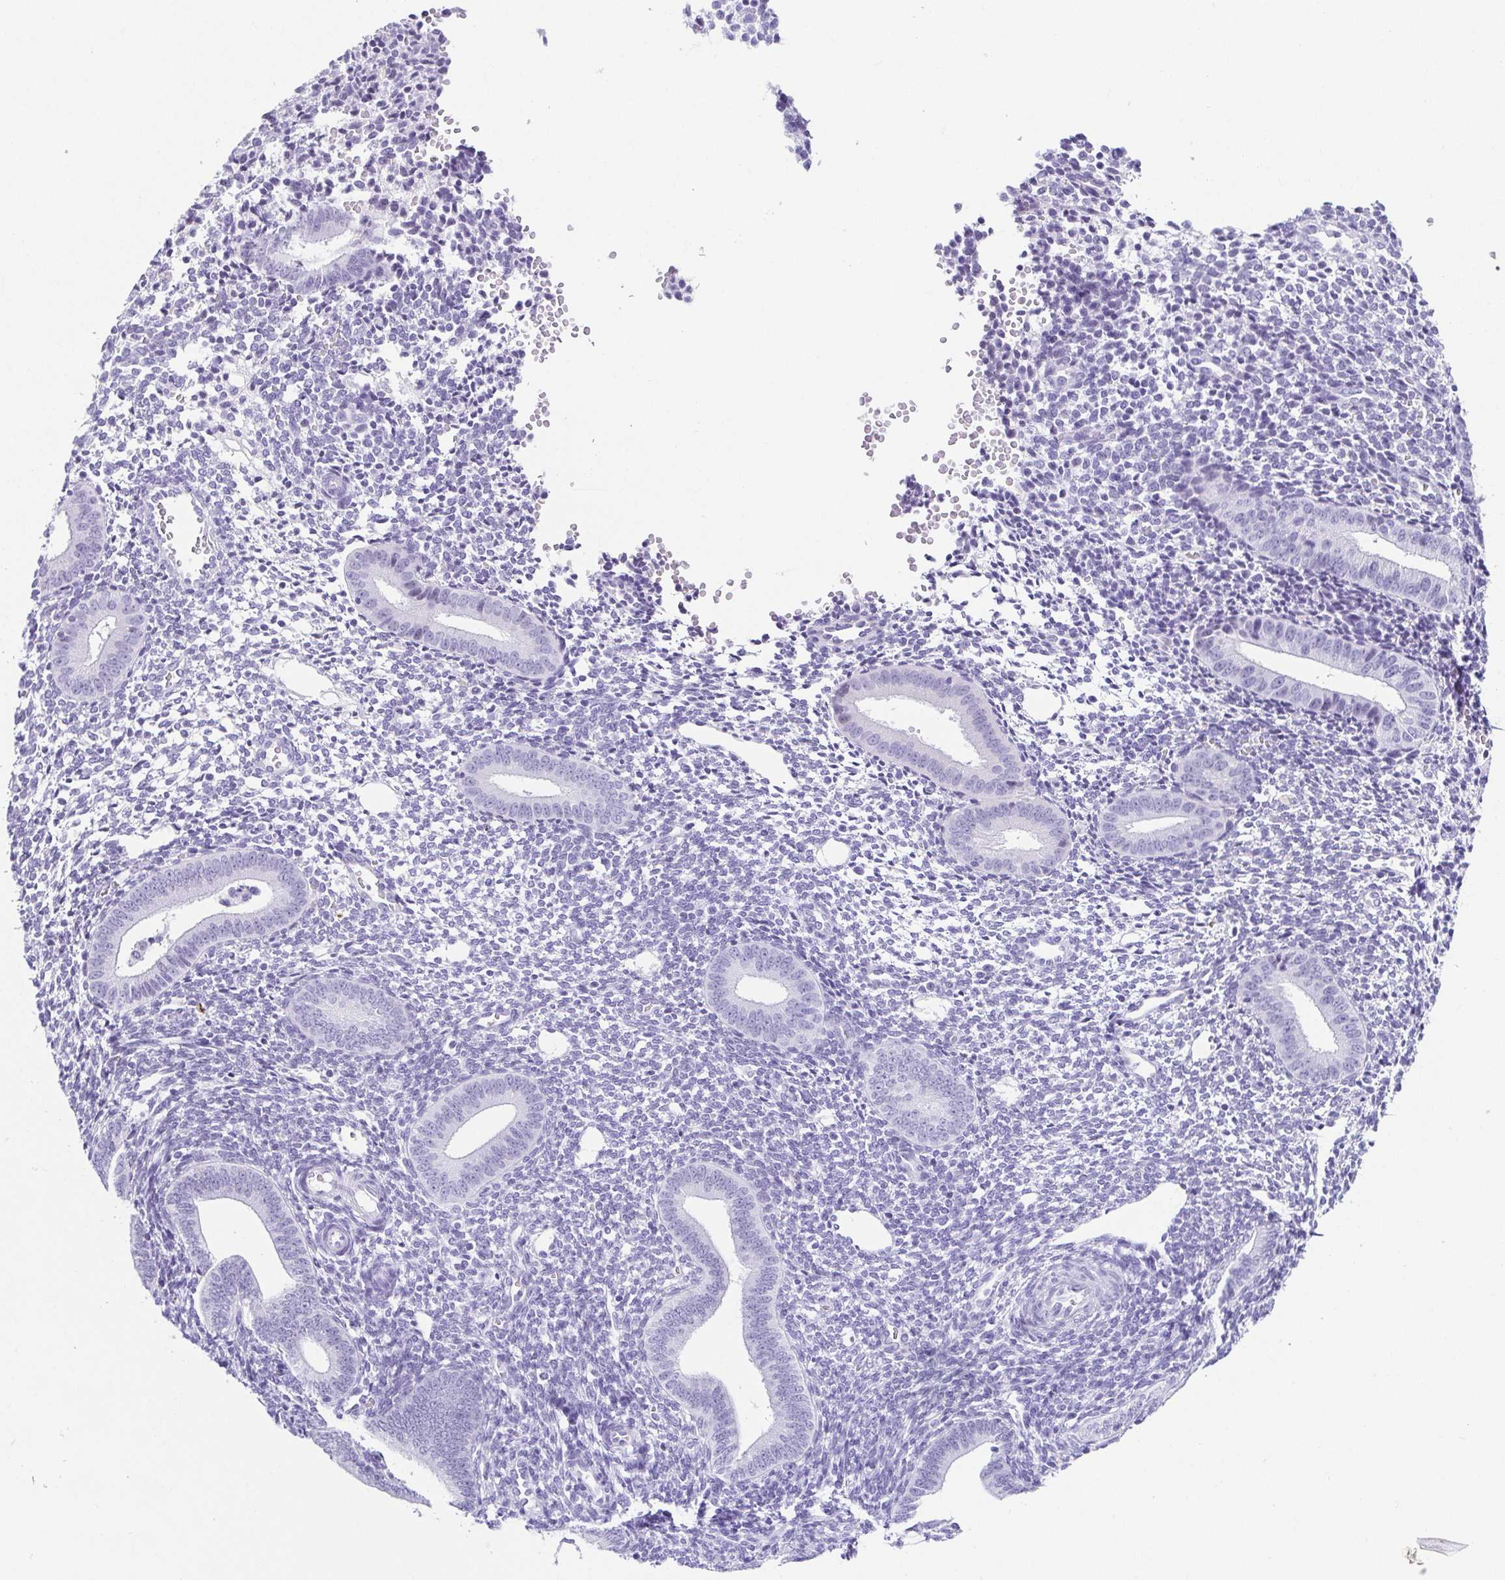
{"staining": {"intensity": "negative", "quantity": "none", "location": "none"}, "tissue": "endometrium", "cell_type": "Cells in endometrial stroma", "image_type": "normal", "snomed": [{"axis": "morphology", "description": "Normal tissue, NOS"}, {"axis": "topography", "description": "Endometrium"}], "caption": "The photomicrograph reveals no staining of cells in endometrial stroma in normal endometrium.", "gene": "ESX1", "patient": {"sex": "female", "age": 40}}